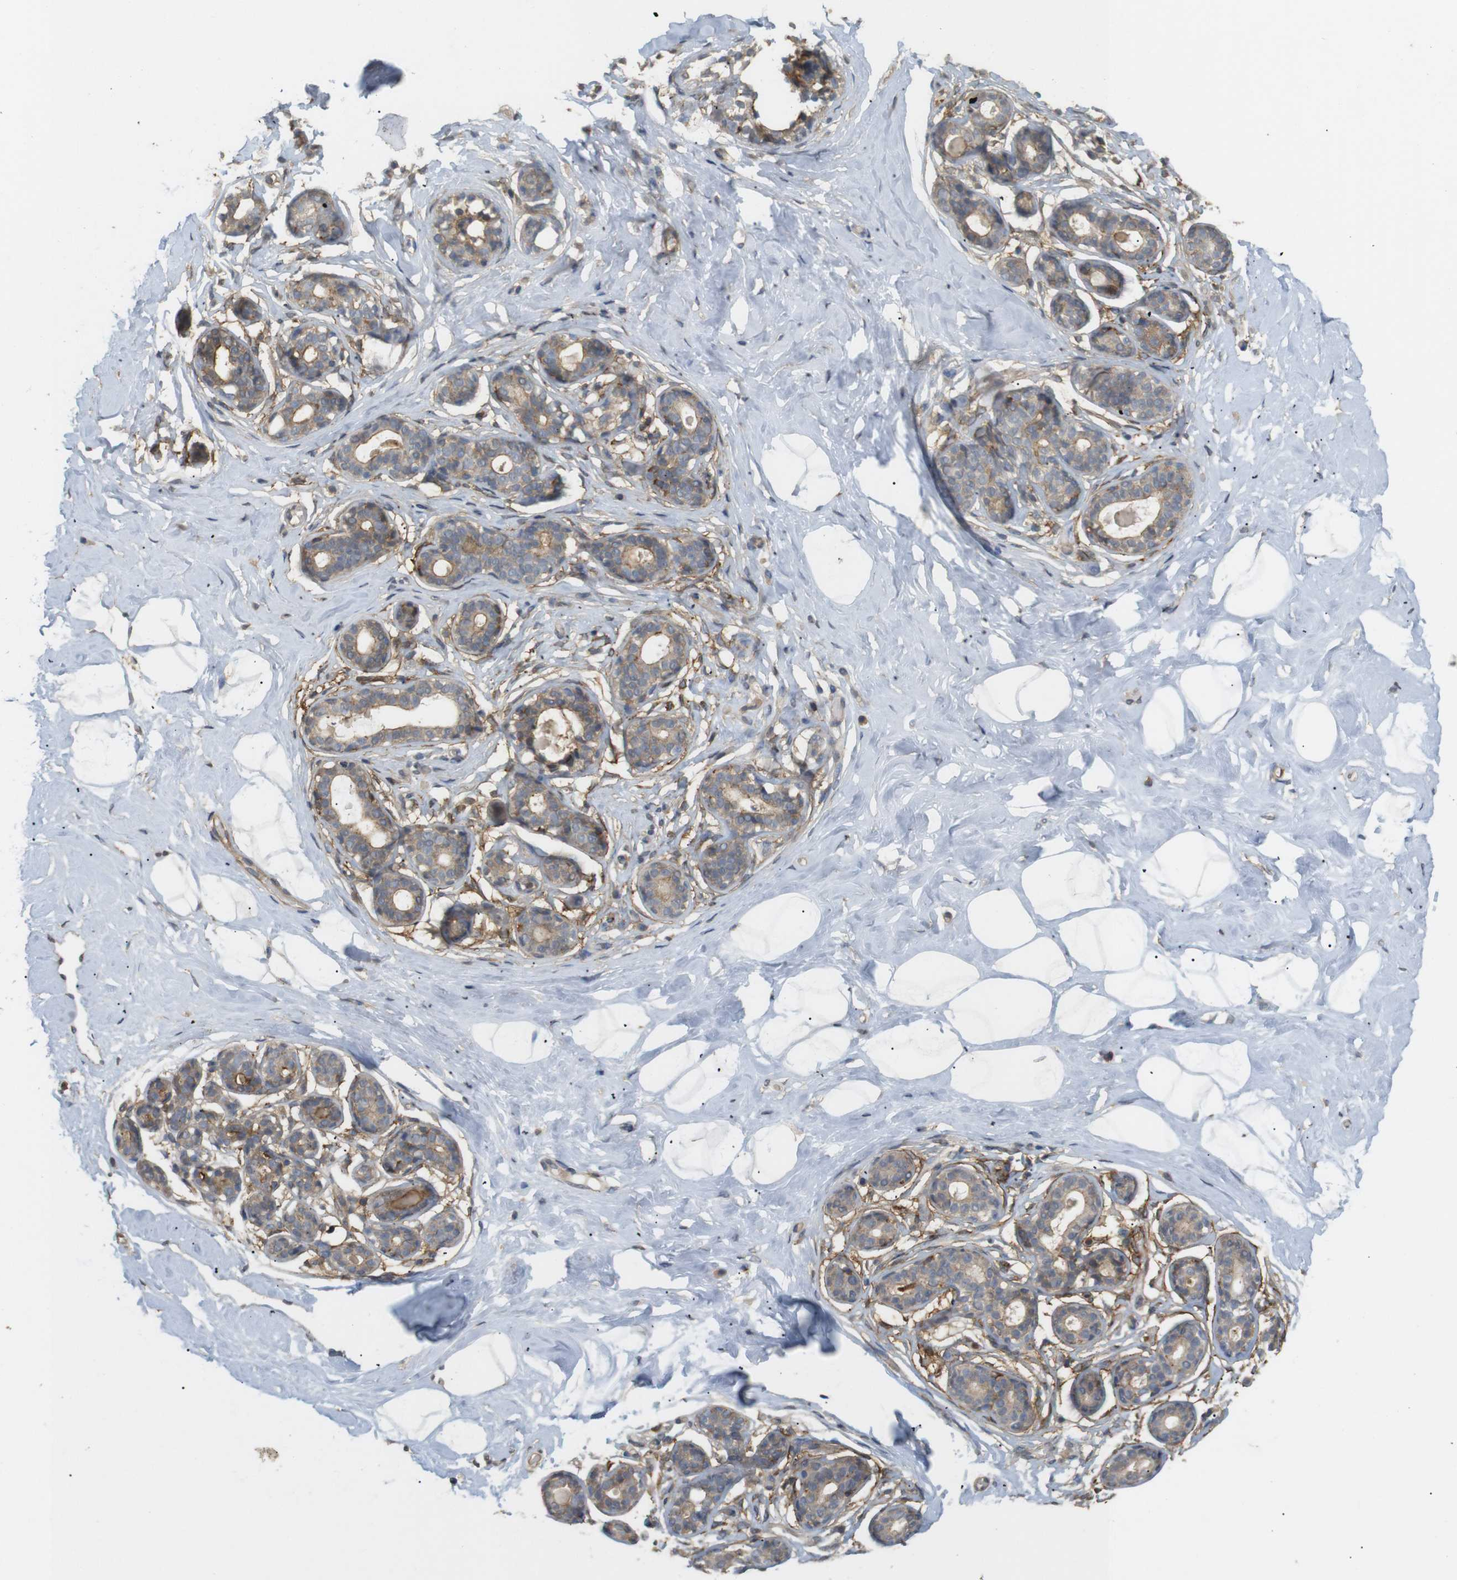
{"staining": {"intensity": "negative", "quantity": "none", "location": "none"}, "tissue": "breast", "cell_type": "Adipocytes", "image_type": "normal", "snomed": [{"axis": "morphology", "description": "Normal tissue, NOS"}, {"axis": "topography", "description": "Breast"}], "caption": "IHC of unremarkable breast reveals no positivity in adipocytes.", "gene": "KSR1", "patient": {"sex": "female", "age": 23}}